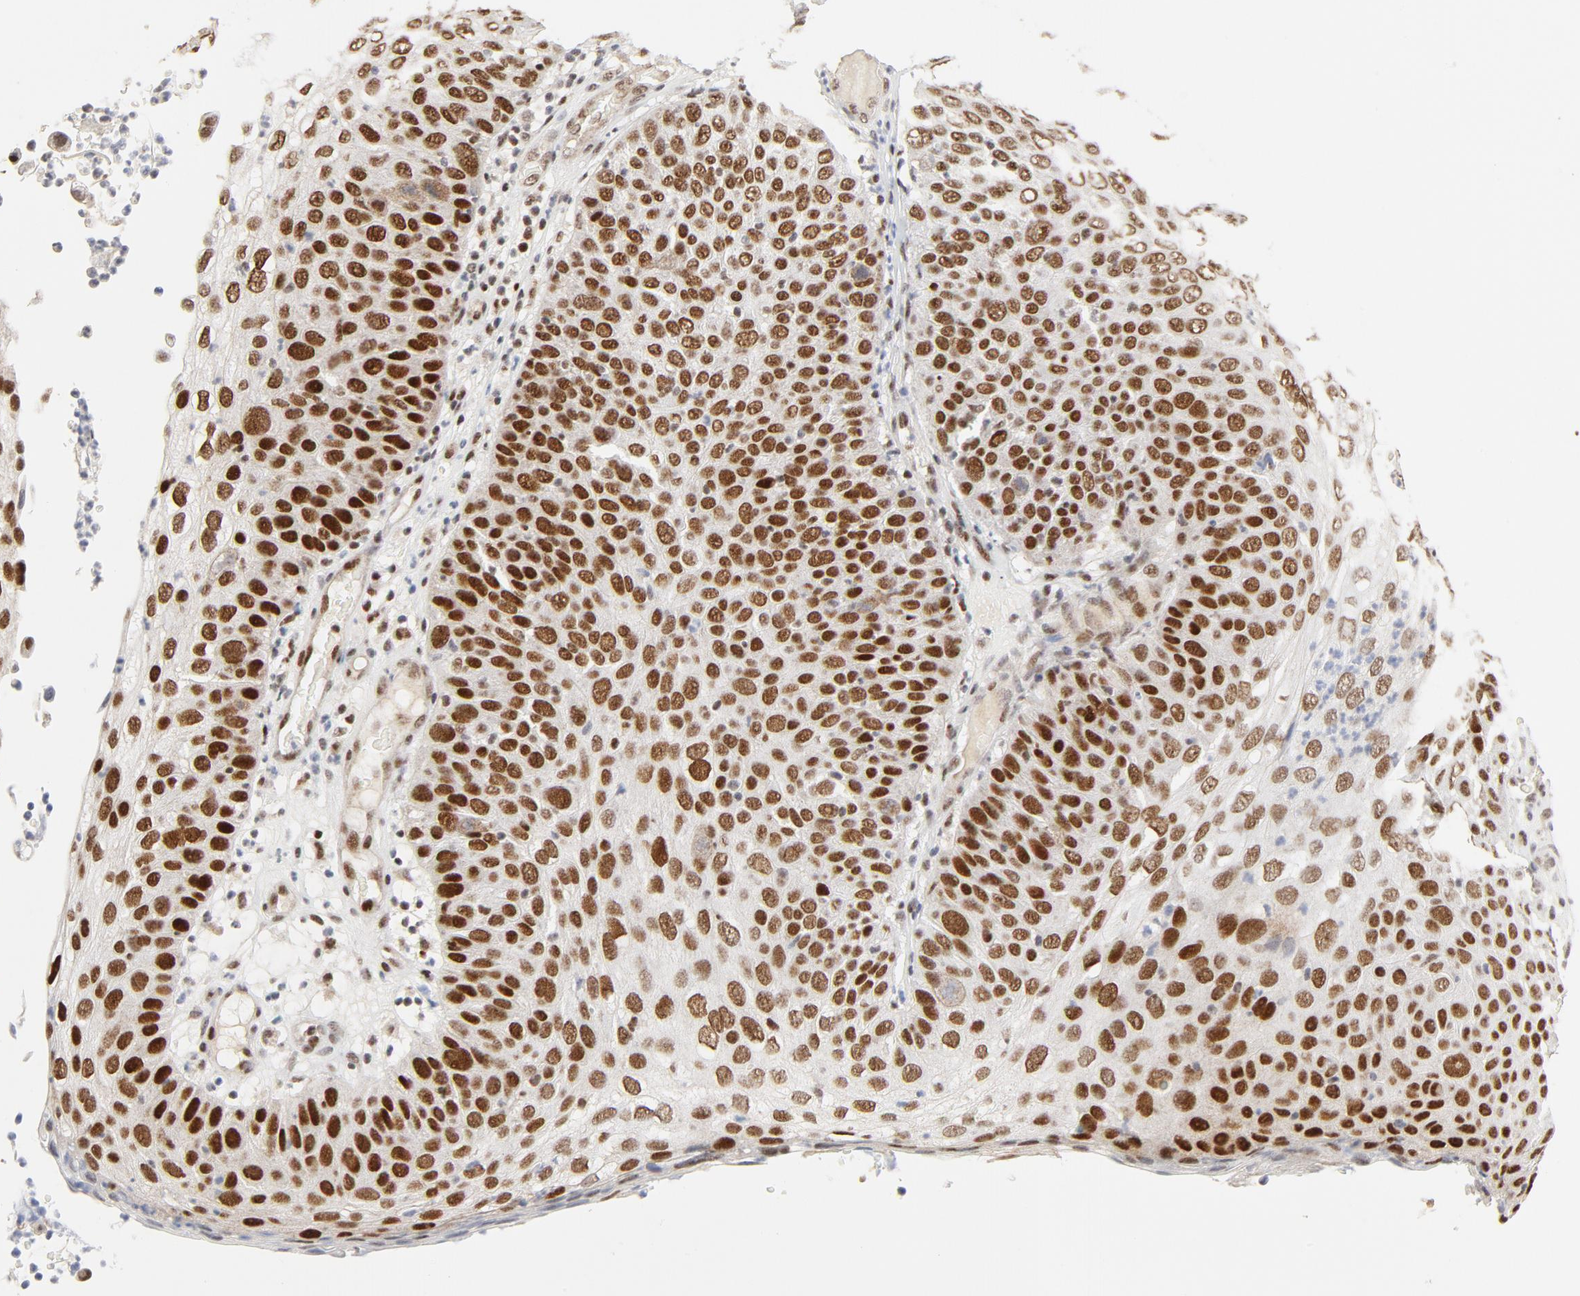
{"staining": {"intensity": "strong", "quantity": ">75%", "location": "nuclear"}, "tissue": "skin cancer", "cell_type": "Tumor cells", "image_type": "cancer", "snomed": [{"axis": "morphology", "description": "Squamous cell carcinoma, NOS"}, {"axis": "topography", "description": "Skin"}], "caption": "A high-resolution image shows immunohistochemistry (IHC) staining of skin cancer, which displays strong nuclear positivity in about >75% of tumor cells.", "gene": "GTF2I", "patient": {"sex": "male", "age": 86}}